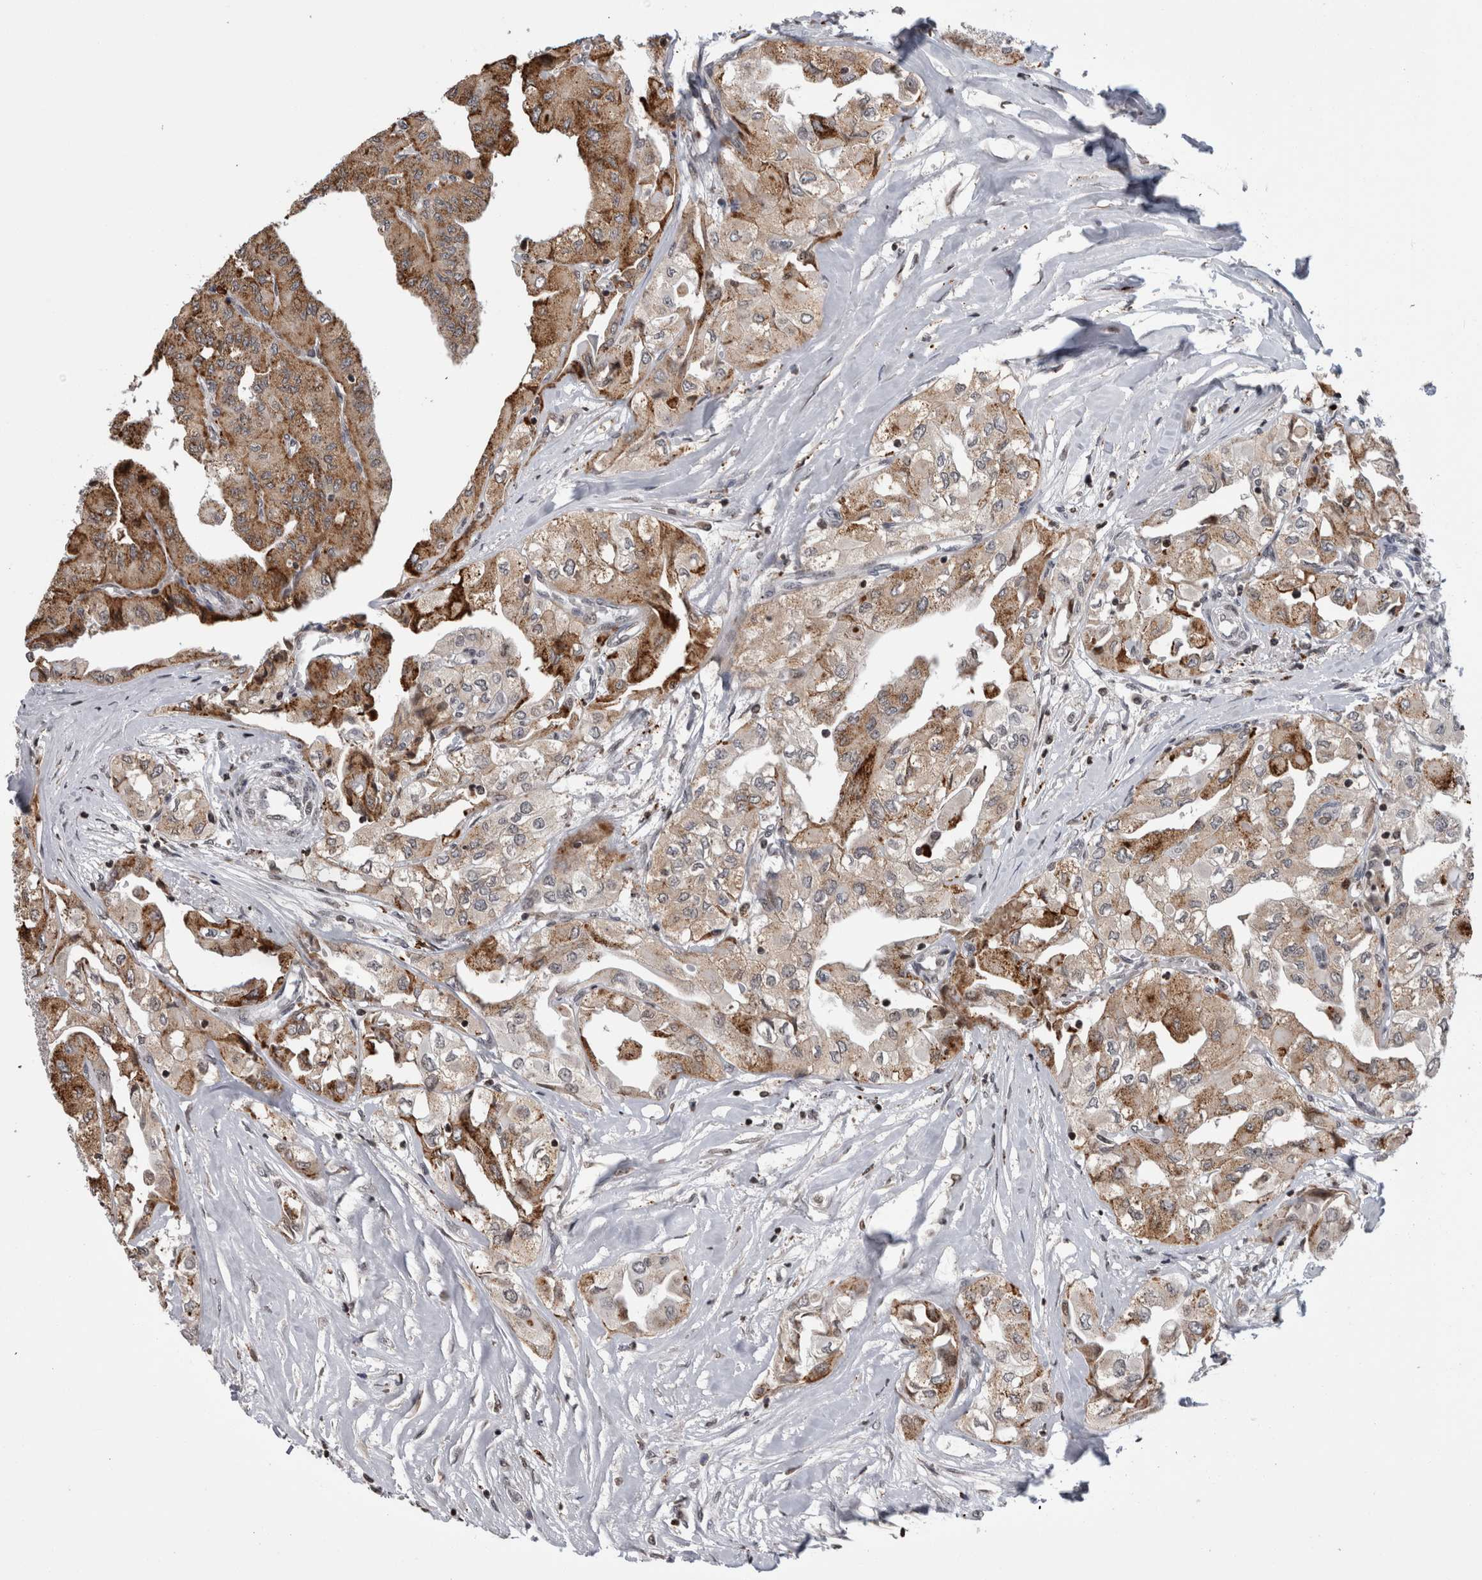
{"staining": {"intensity": "moderate", "quantity": ">75%", "location": "cytoplasmic/membranous"}, "tissue": "thyroid cancer", "cell_type": "Tumor cells", "image_type": "cancer", "snomed": [{"axis": "morphology", "description": "Papillary adenocarcinoma, NOS"}, {"axis": "topography", "description": "Thyroid gland"}], "caption": "This histopathology image exhibits immunohistochemistry (IHC) staining of human papillary adenocarcinoma (thyroid), with medium moderate cytoplasmic/membranous positivity in approximately >75% of tumor cells.", "gene": "ZBTB11", "patient": {"sex": "female", "age": 59}}